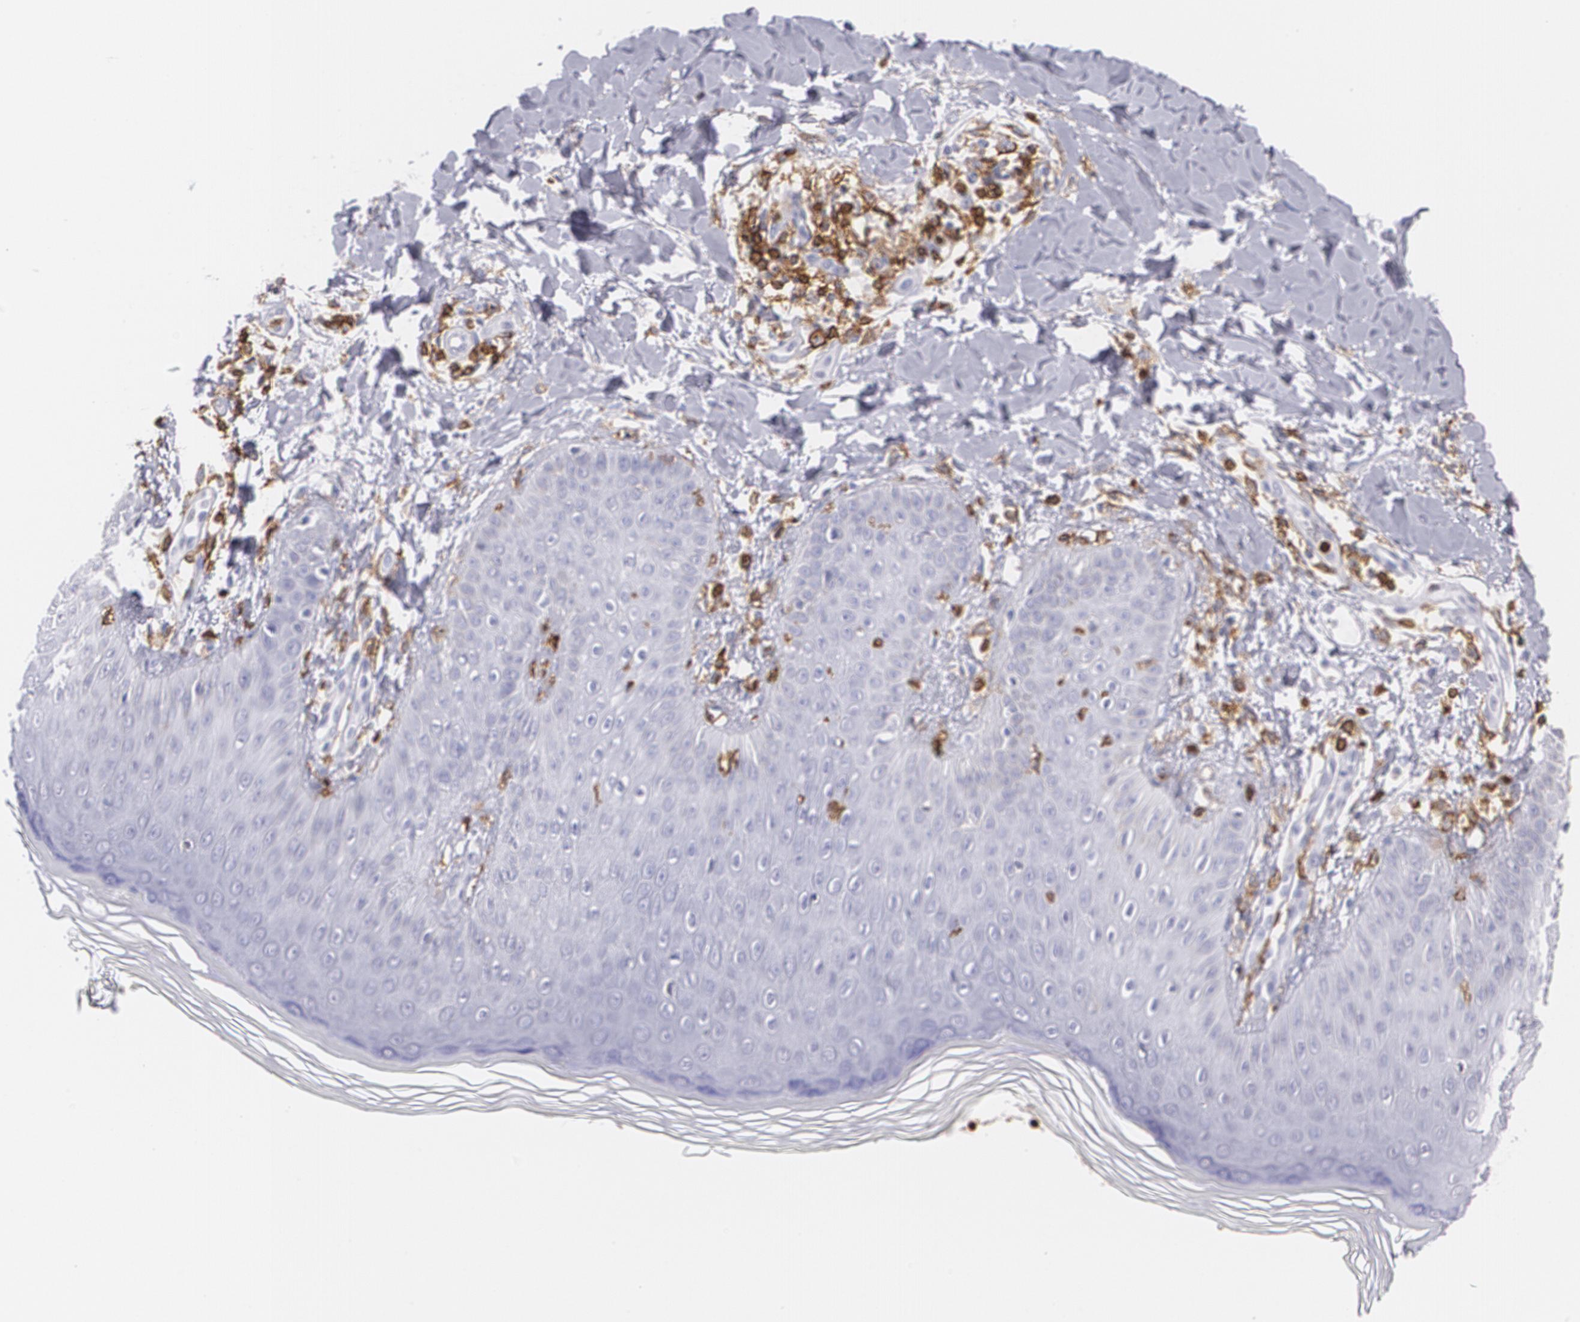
{"staining": {"intensity": "negative", "quantity": "none", "location": "none"}, "tissue": "skin", "cell_type": "Epidermal cells", "image_type": "normal", "snomed": [{"axis": "morphology", "description": "Normal tissue, NOS"}, {"axis": "morphology", "description": "Inflammation, NOS"}, {"axis": "topography", "description": "Soft tissue"}, {"axis": "topography", "description": "Anal"}], "caption": "There is no significant expression in epidermal cells of skin. (Brightfield microscopy of DAB immunohistochemistry (IHC) at high magnification).", "gene": "PTPRC", "patient": {"sex": "female", "age": 15}}